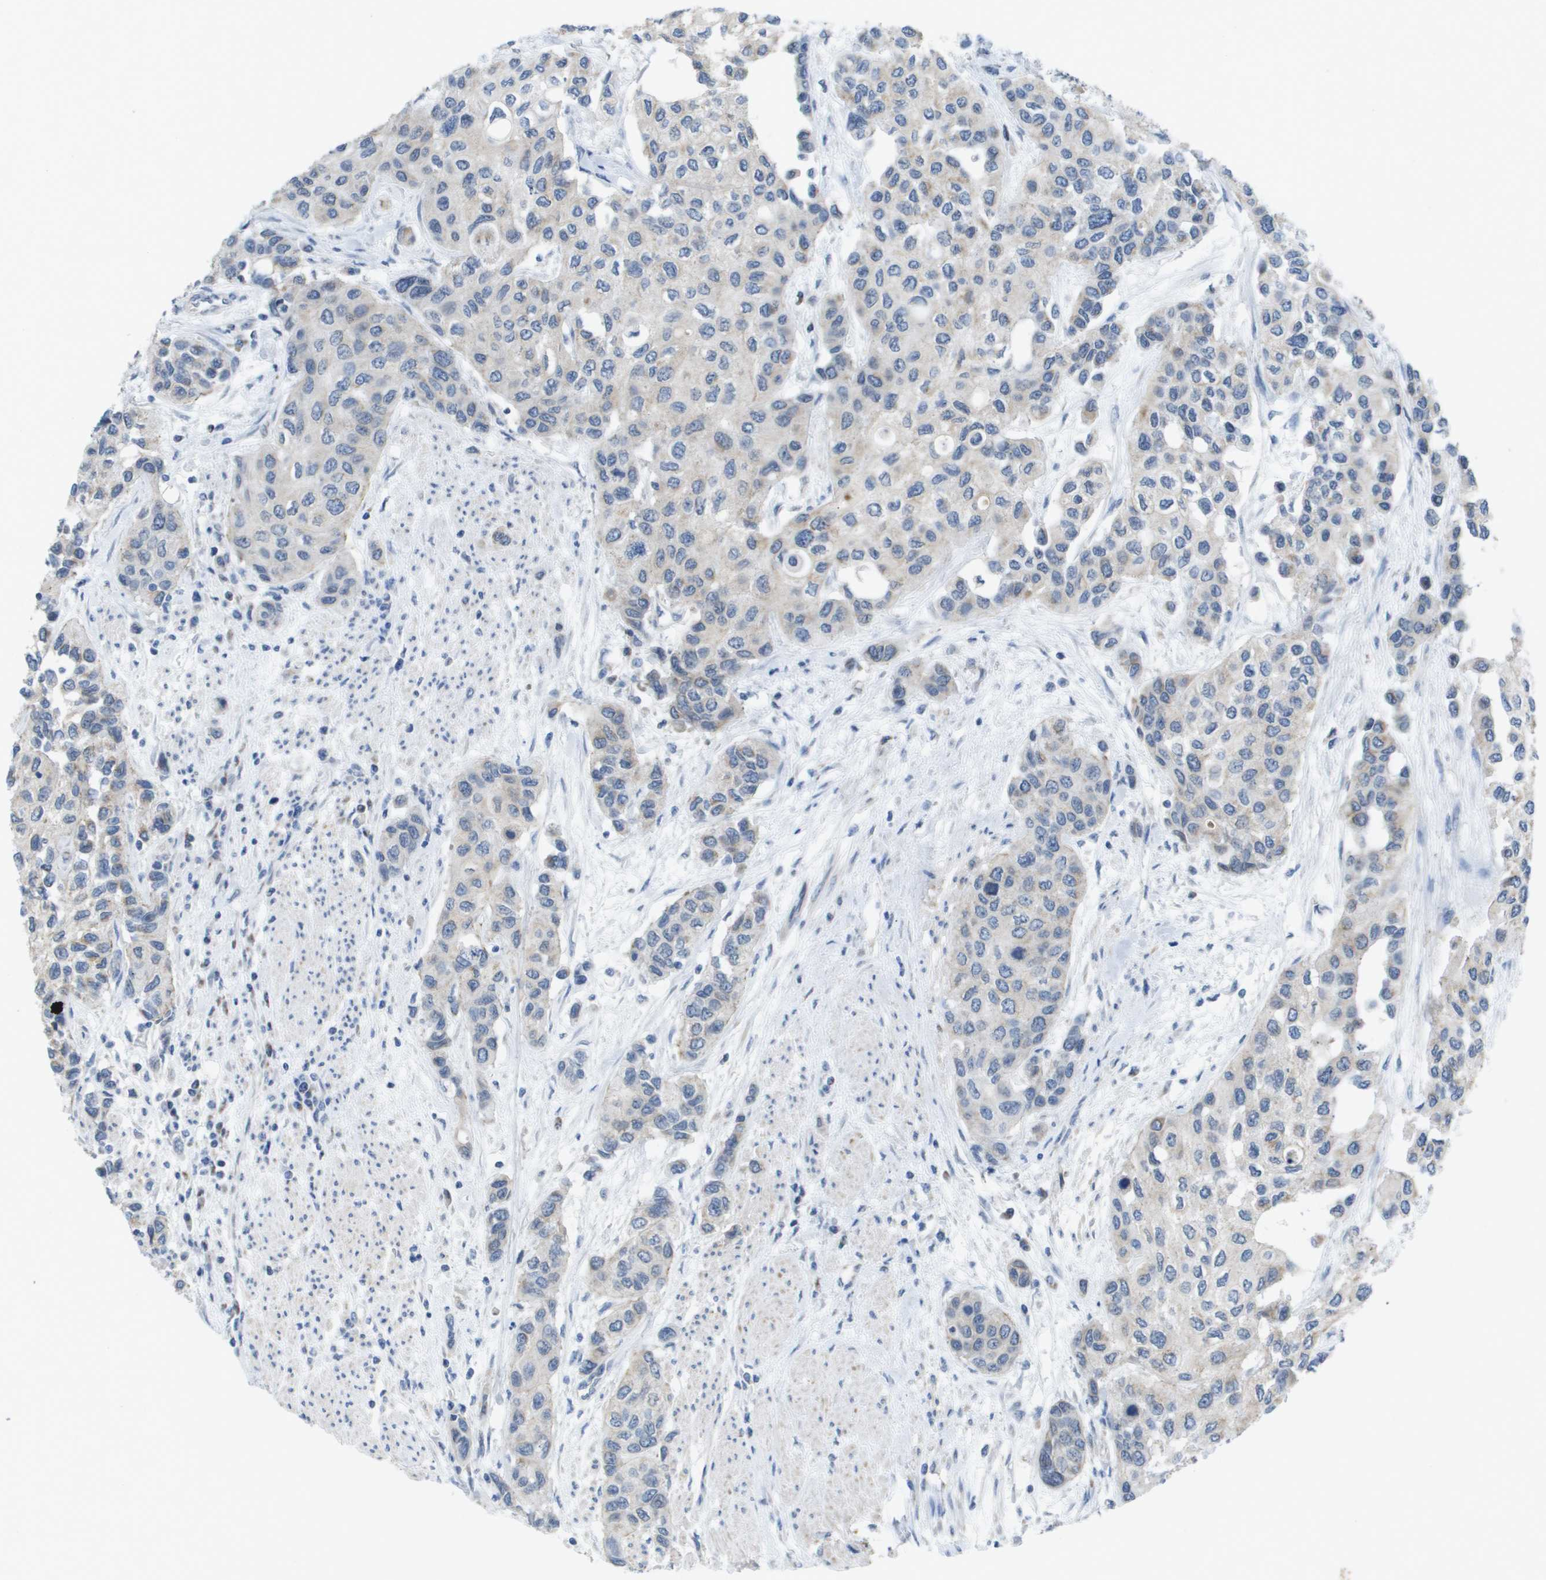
{"staining": {"intensity": "moderate", "quantity": "<25%", "location": "cytoplasmic/membranous"}, "tissue": "urothelial cancer", "cell_type": "Tumor cells", "image_type": "cancer", "snomed": [{"axis": "morphology", "description": "Urothelial carcinoma, High grade"}, {"axis": "topography", "description": "Urinary bladder"}], "caption": "Immunohistochemistry (IHC) staining of urothelial cancer, which exhibits low levels of moderate cytoplasmic/membranous staining in about <25% of tumor cells indicating moderate cytoplasmic/membranous protein positivity. The staining was performed using DAB (3,3'-diaminobenzidine) (brown) for protein detection and nuclei were counterstained in hematoxylin (blue).", "gene": "TMEM223", "patient": {"sex": "female", "age": 56}}